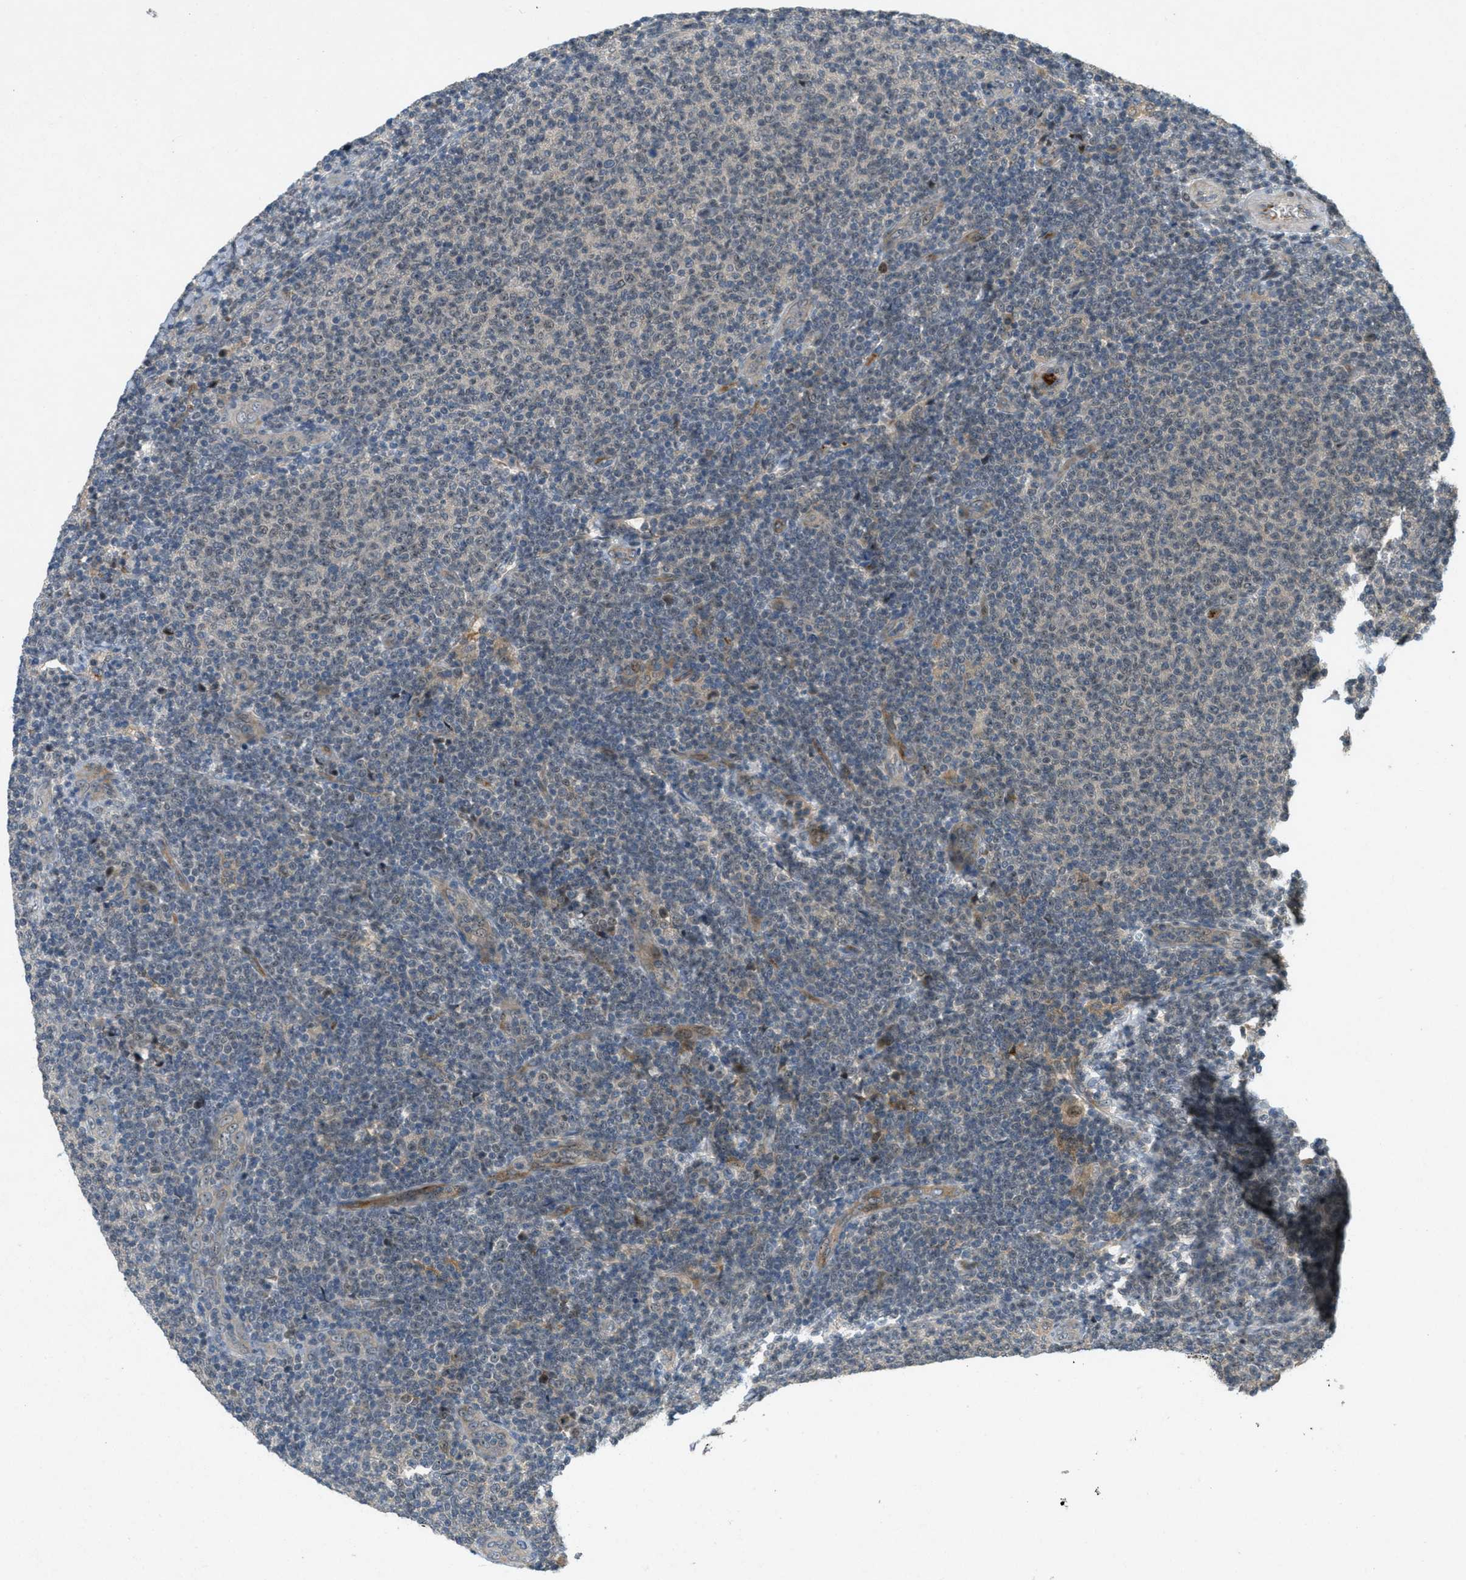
{"staining": {"intensity": "negative", "quantity": "none", "location": "none"}, "tissue": "lymphoma", "cell_type": "Tumor cells", "image_type": "cancer", "snomed": [{"axis": "morphology", "description": "Malignant lymphoma, non-Hodgkin's type, Low grade"}, {"axis": "topography", "description": "Lymph node"}], "caption": "A high-resolution photomicrograph shows IHC staining of low-grade malignant lymphoma, non-Hodgkin's type, which exhibits no significant staining in tumor cells. (DAB (3,3'-diaminobenzidine) immunohistochemistry (IHC), high magnification).", "gene": "STK11", "patient": {"sex": "male", "age": 66}}